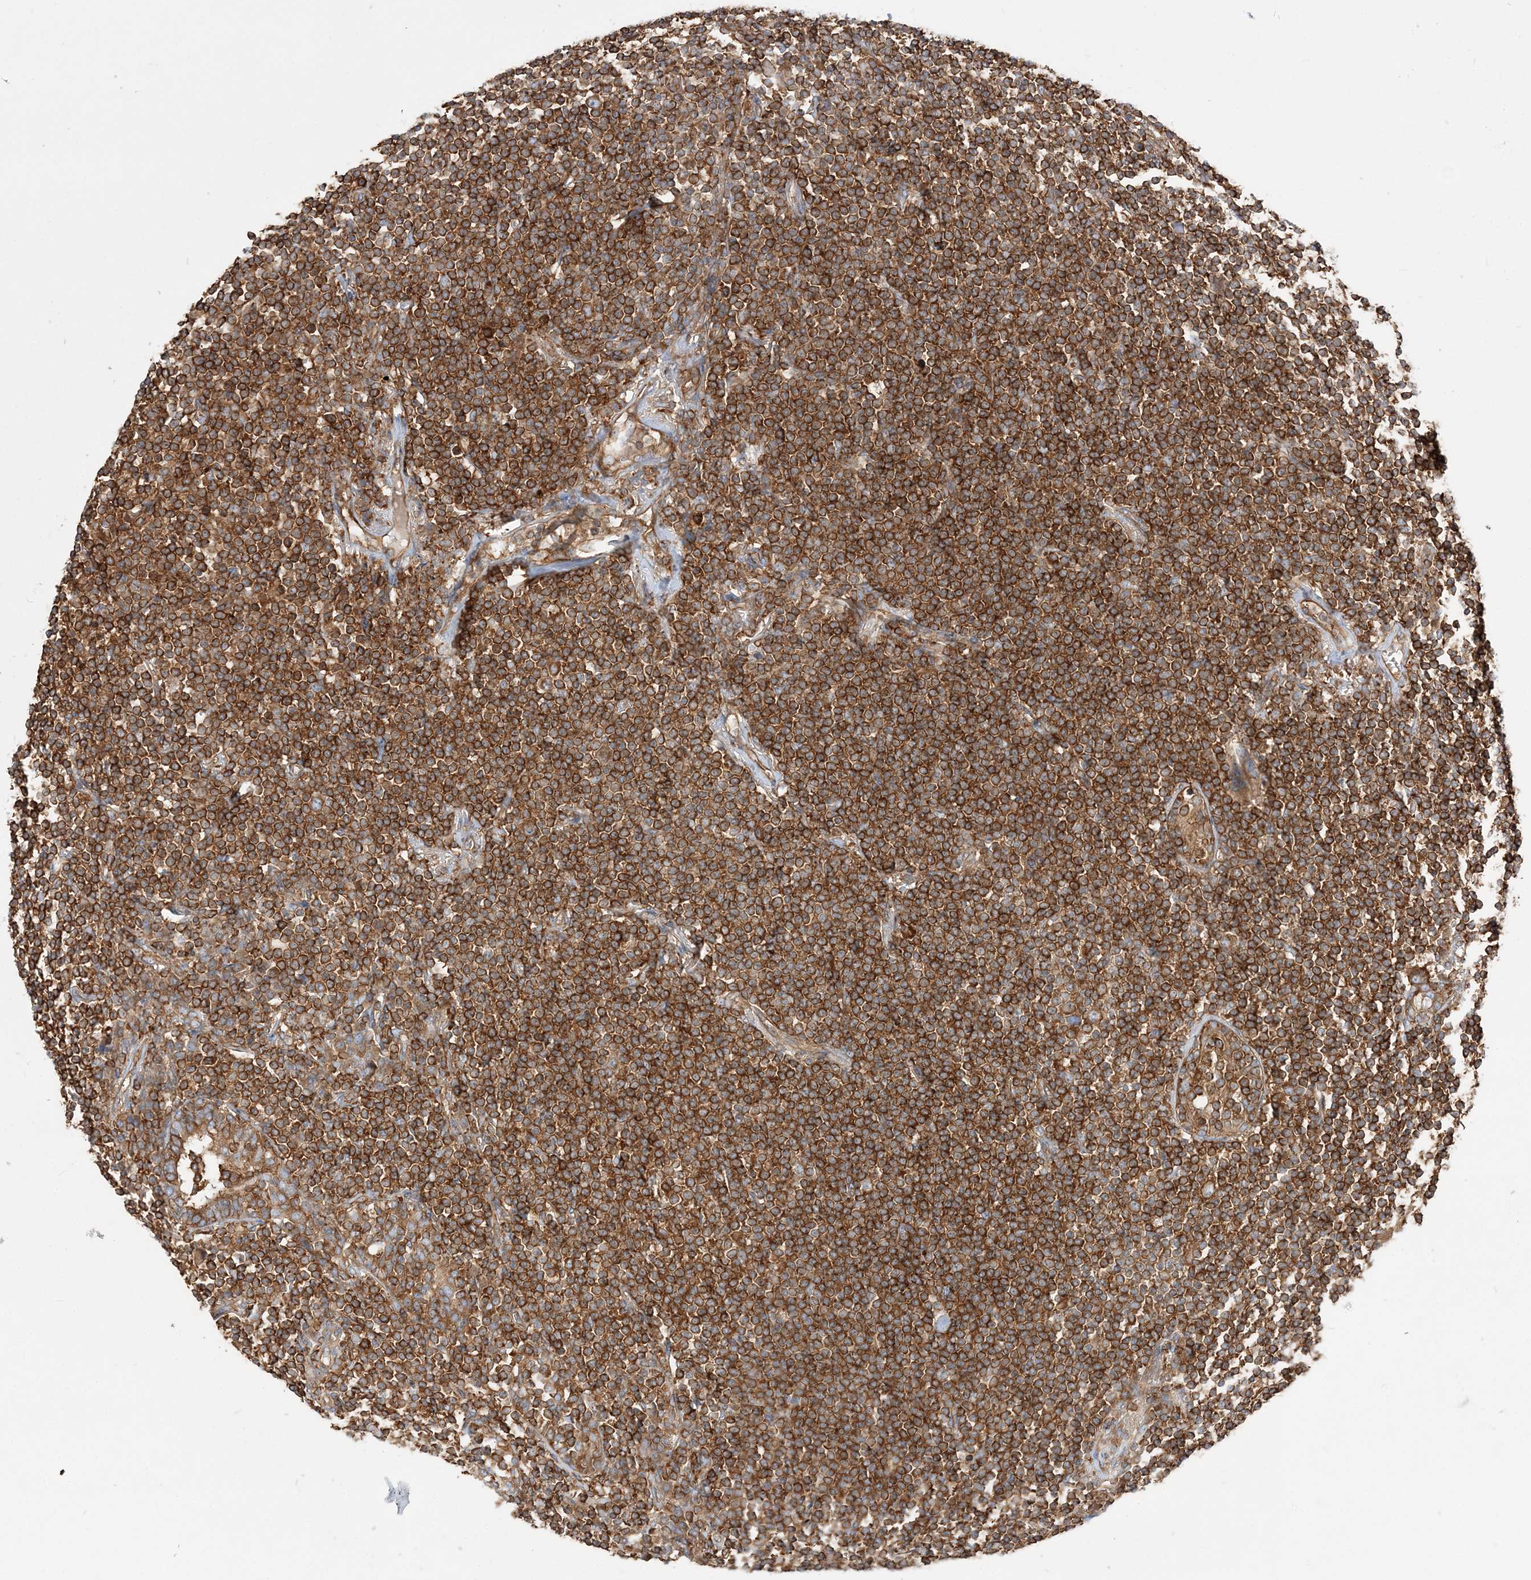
{"staining": {"intensity": "strong", "quantity": ">75%", "location": "cytoplasmic/membranous"}, "tissue": "lymphoma", "cell_type": "Tumor cells", "image_type": "cancer", "snomed": [{"axis": "morphology", "description": "Malignant lymphoma, non-Hodgkin's type, Low grade"}, {"axis": "topography", "description": "Lung"}], "caption": "The immunohistochemical stain shows strong cytoplasmic/membranous positivity in tumor cells of low-grade malignant lymphoma, non-Hodgkin's type tissue.", "gene": "TBC1D5", "patient": {"sex": "female", "age": 71}}